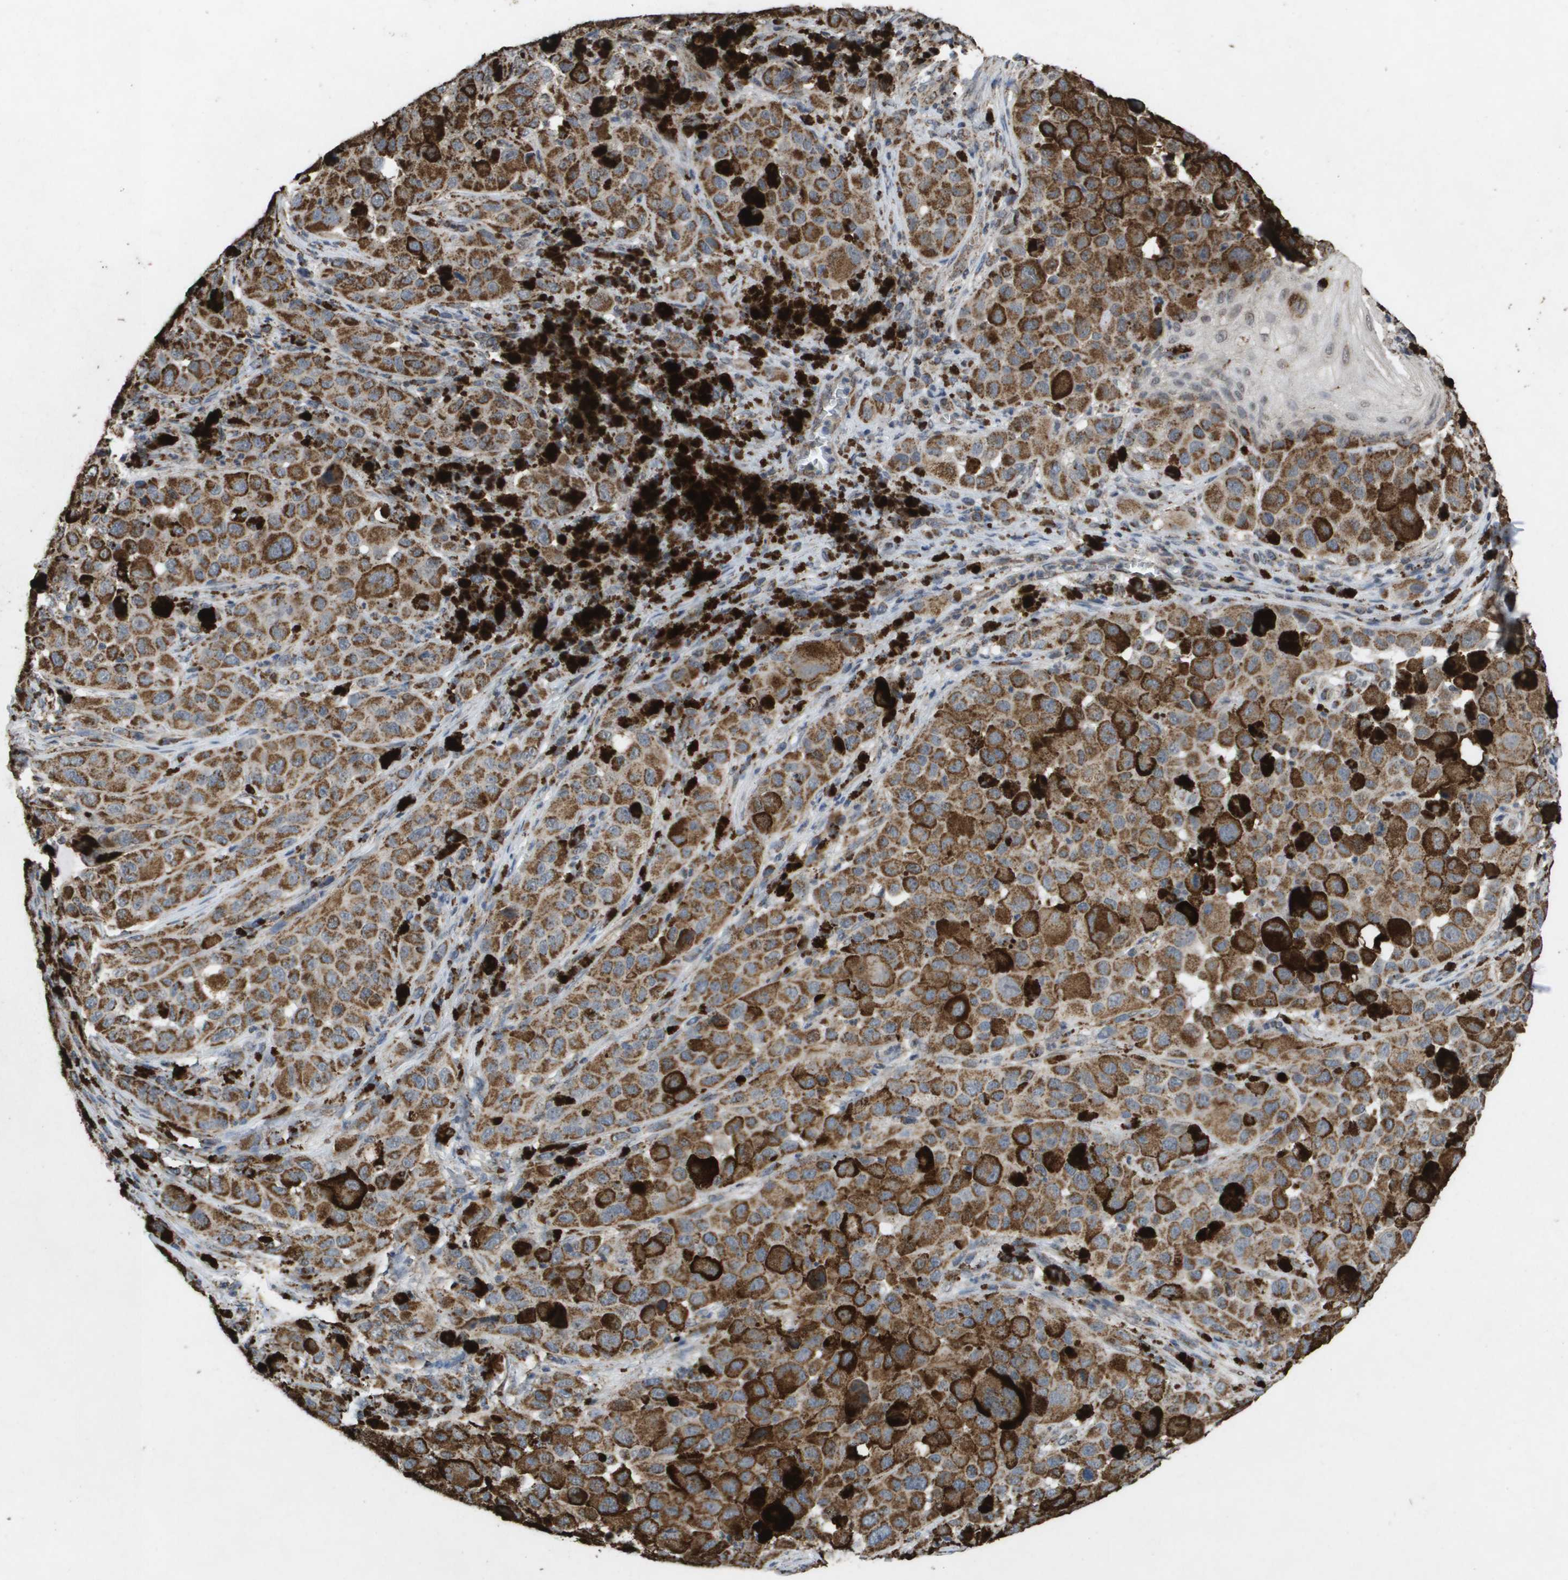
{"staining": {"intensity": "moderate", "quantity": ">75%", "location": "cytoplasmic/membranous"}, "tissue": "melanoma", "cell_type": "Tumor cells", "image_type": "cancer", "snomed": [{"axis": "morphology", "description": "Malignant melanoma, NOS"}, {"axis": "topography", "description": "Skin"}], "caption": "Protein staining demonstrates moderate cytoplasmic/membranous staining in approximately >75% of tumor cells in malignant melanoma.", "gene": "HSPE1", "patient": {"sex": "male", "age": 96}}